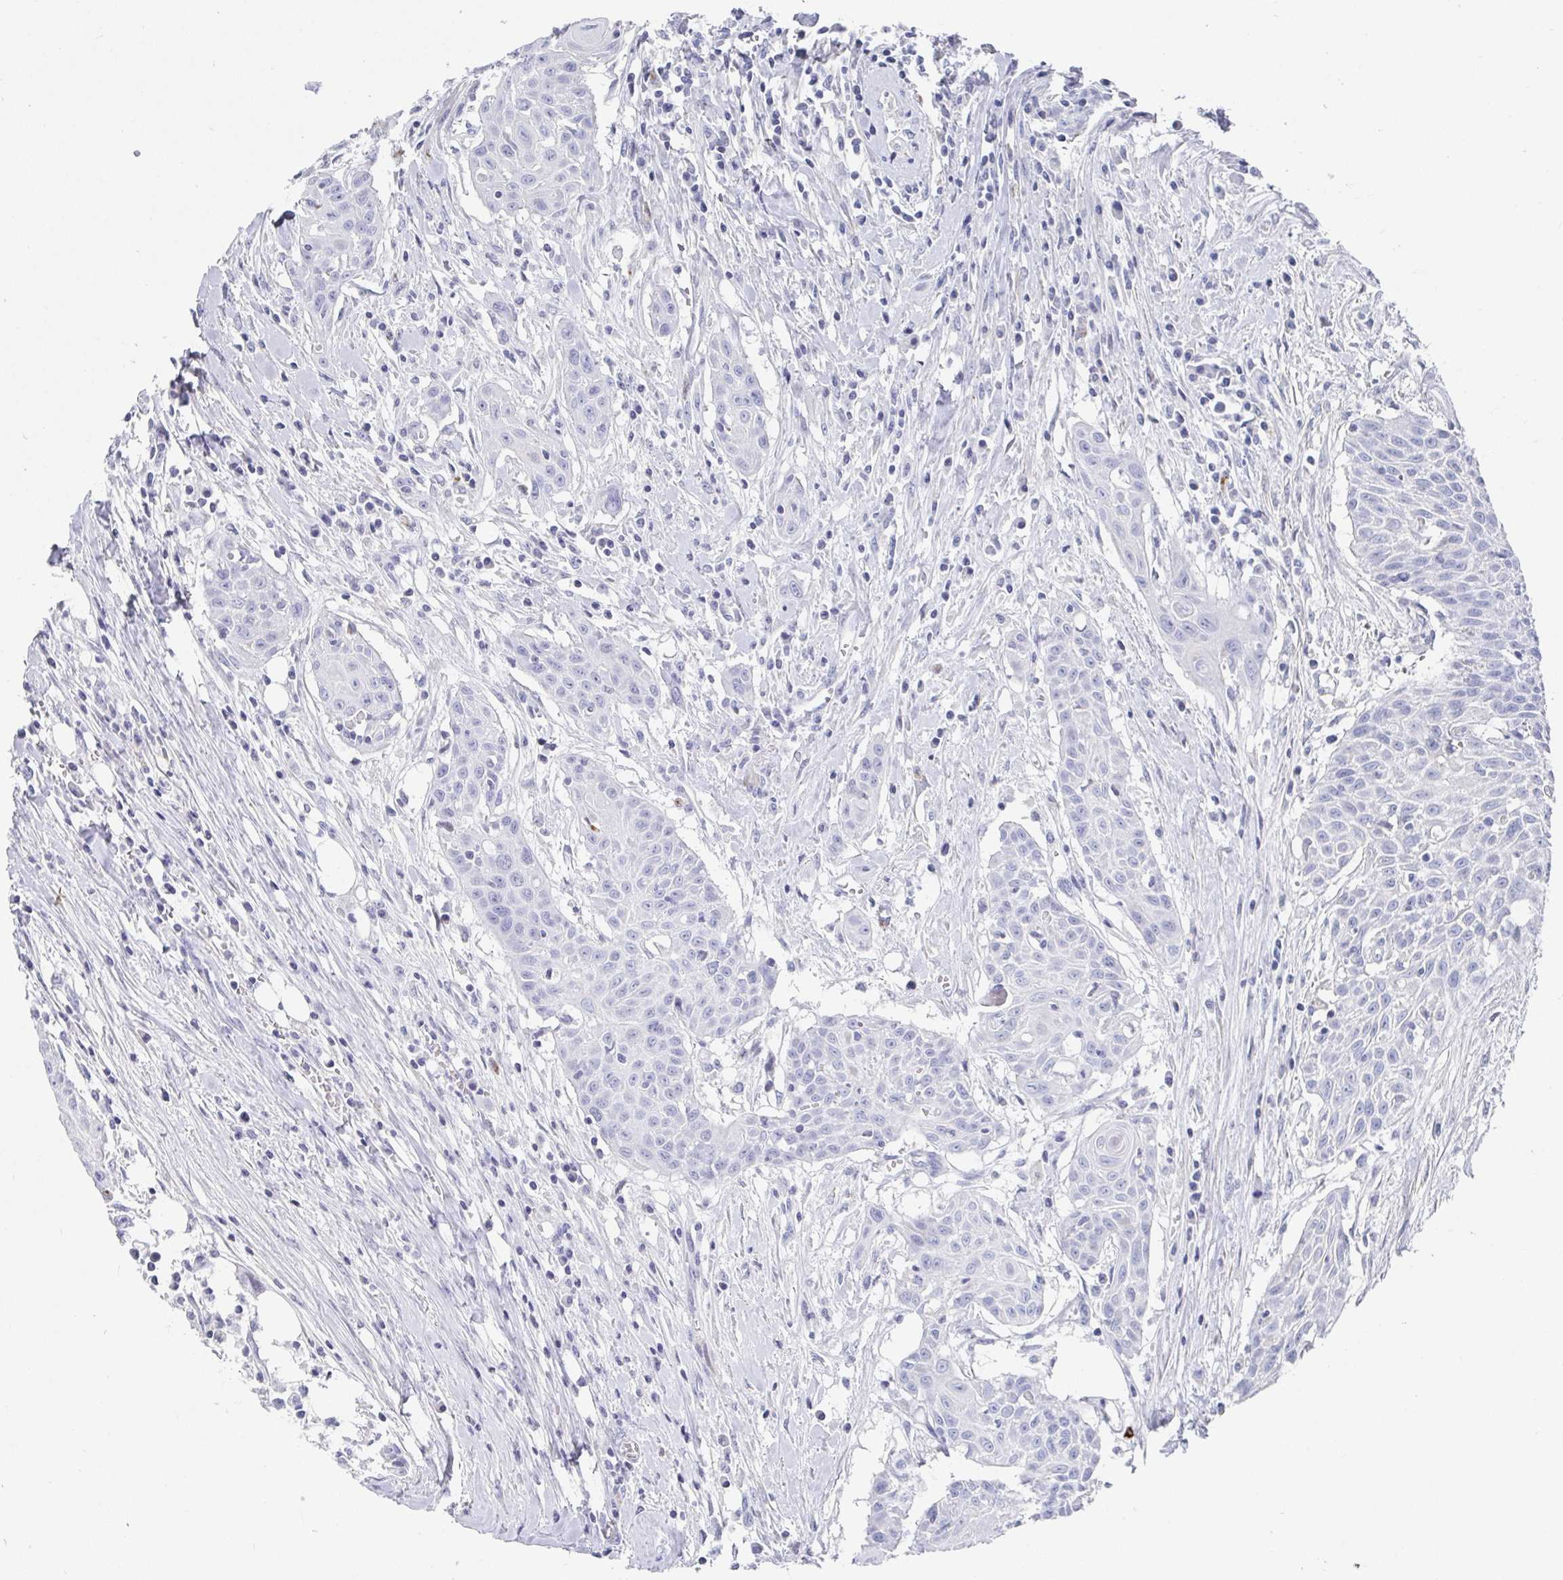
{"staining": {"intensity": "negative", "quantity": "none", "location": "none"}, "tissue": "head and neck cancer", "cell_type": "Tumor cells", "image_type": "cancer", "snomed": [{"axis": "morphology", "description": "Squamous cell carcinoma, NOS"}, {"axis": "topography", "description": "Lymph node"}, {"axis": "topography", "description": "Salivary gland"}, {"axis": "topography", "description": "Head-Neck"}], "caption": "A high-resolution photomicrograph shows immunohistochemistry (IHC) staining of head and neck cancer, which displays no significant staining in tumor cells.", "gene": "ZFP82", "patient": {"sex": "female", "age": 74}}